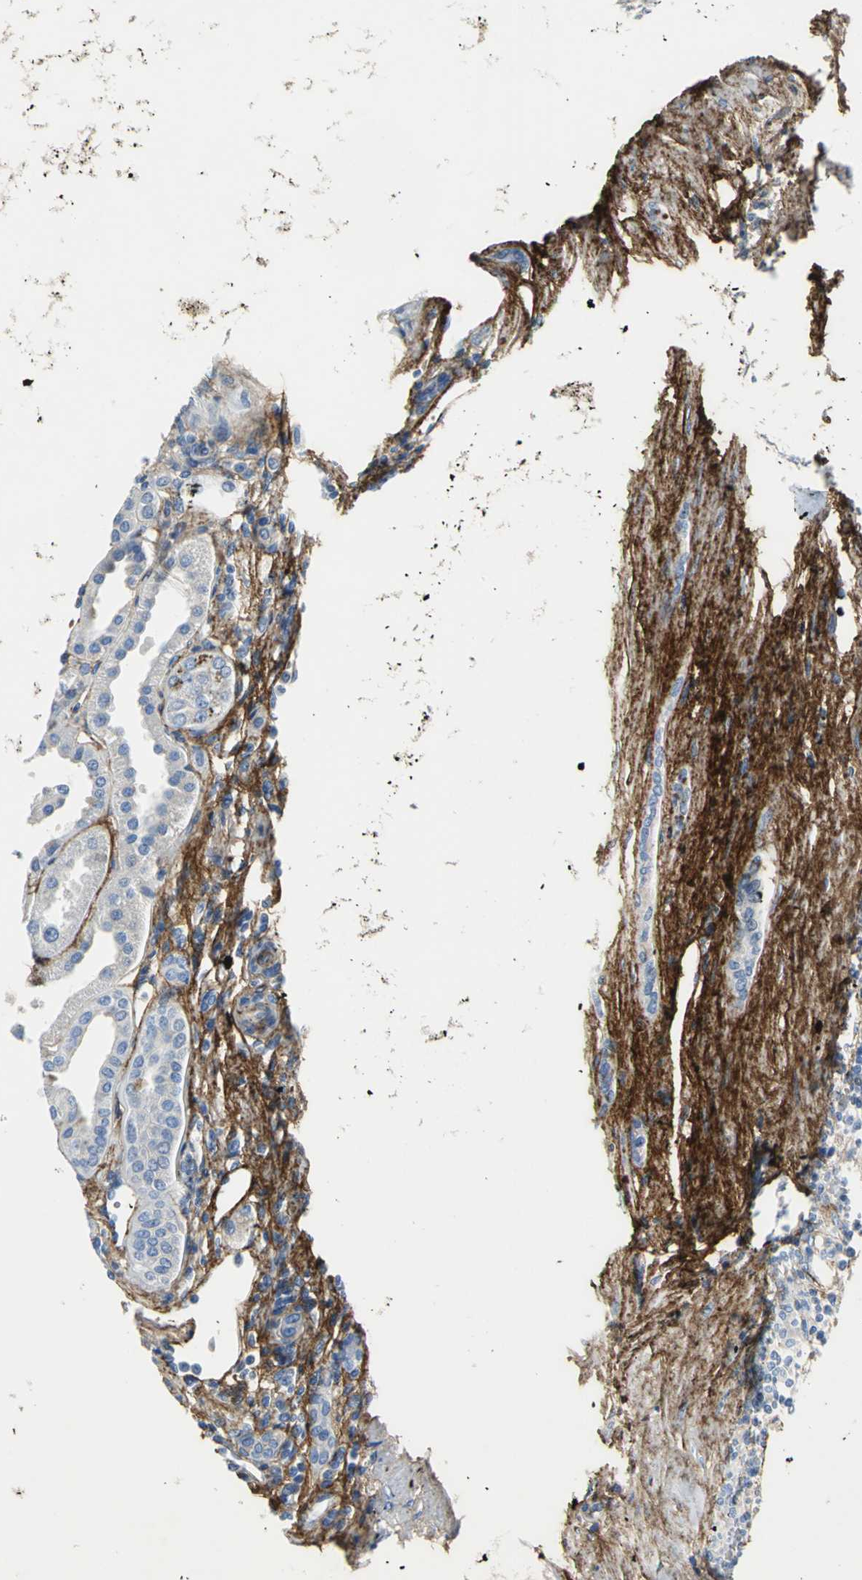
{"staining": {"intensity": "negative", "quantity": "none", "location": "none"}, "tissue": "renal cancer", "cell_type": "Tumor cells", "image_type": "cancer", "snomed": [{"axis": "morphology", "description": "Normal tissue, NOS"}, {"axis": "morphology", "description": "Adenocarcinoma, NOS"}, {"axis": "topography", "description": "Kidney"}], "caption": "A histopathology image of renal adenocarcinoma stained for a protein displays no brown staining in tumor cells.", "gene": "EFNB3", "patient": {"sex": "female", "age": 55}}